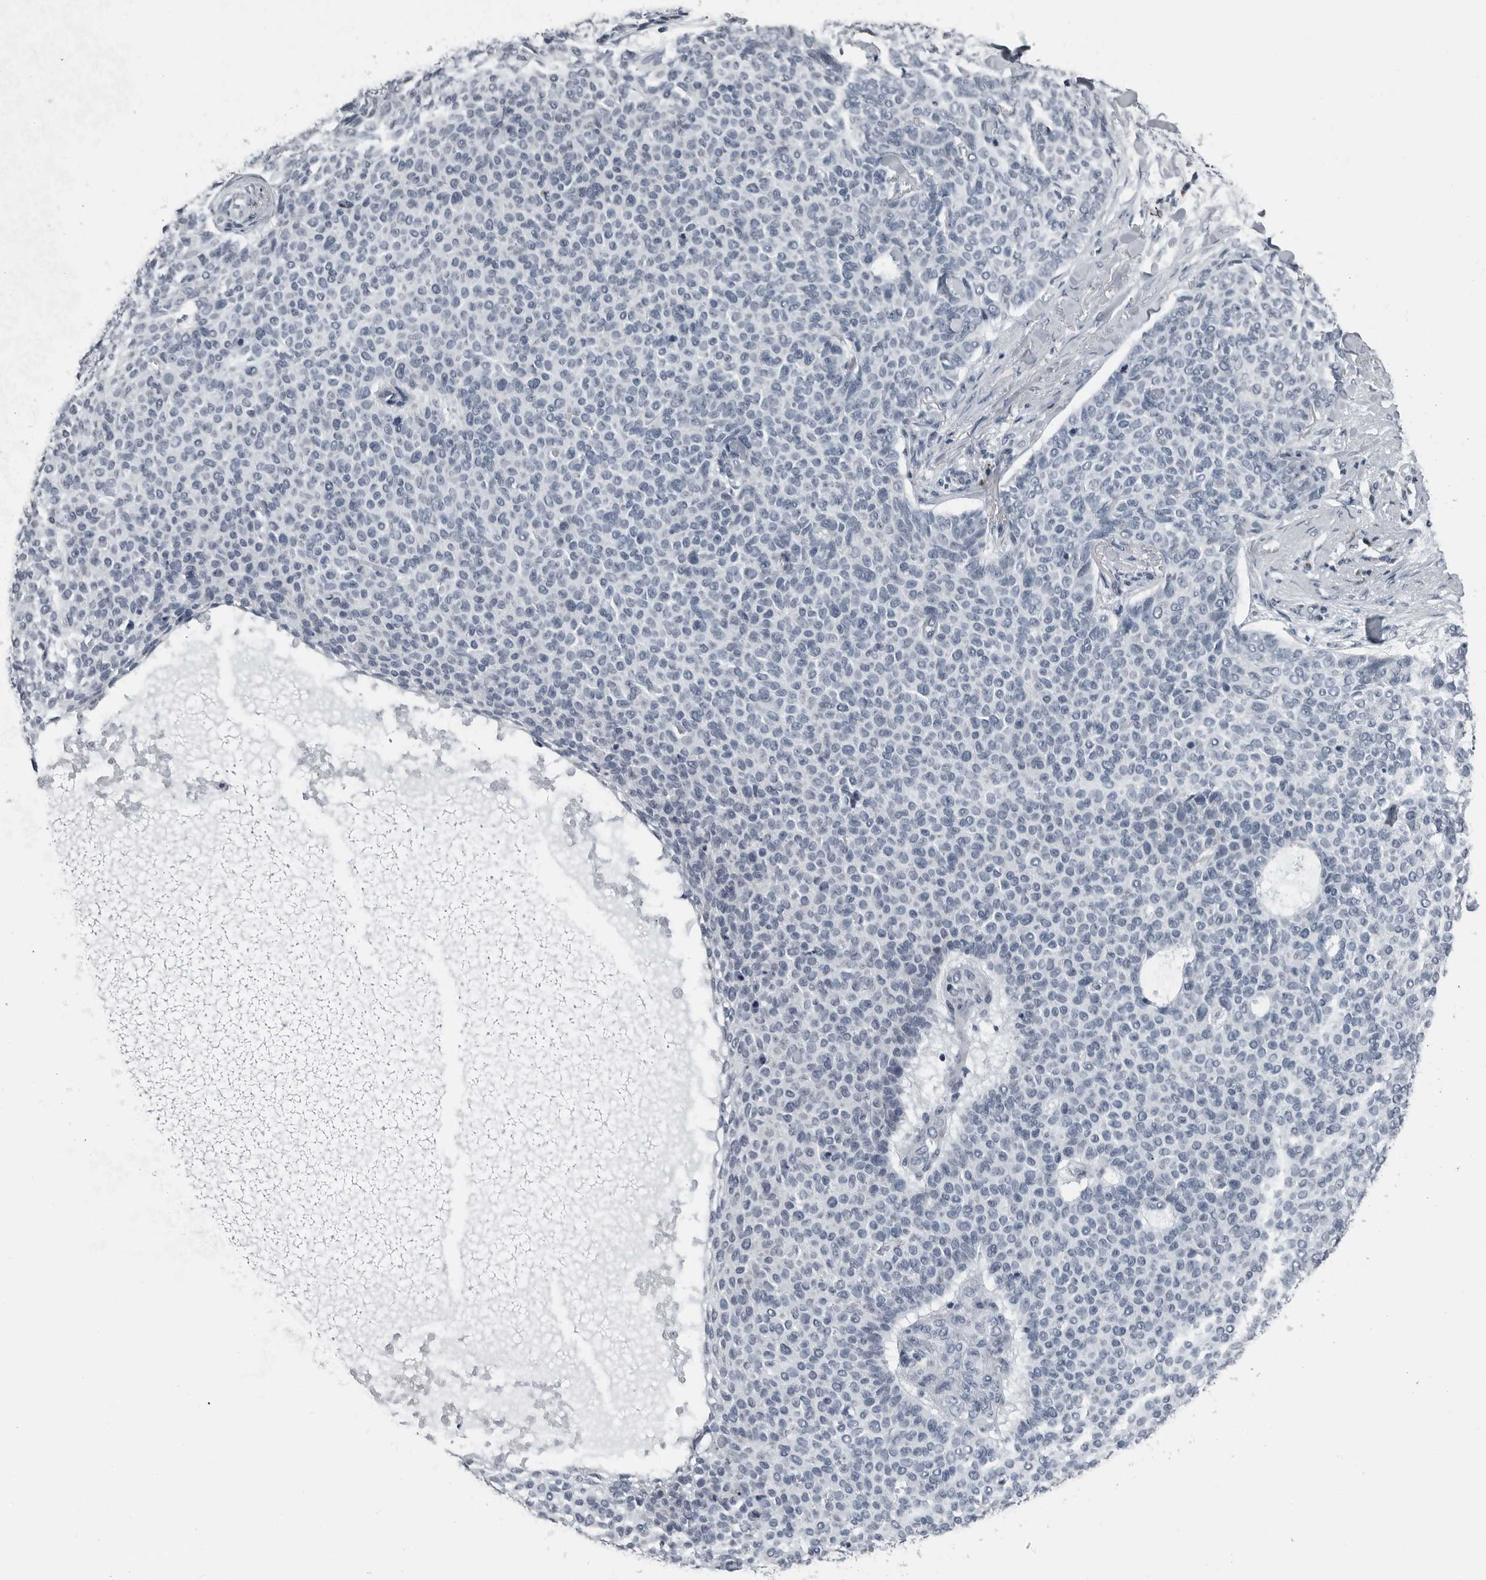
{"staining": {"intensity": "negative", "quantity": "none", "location": "none"}, "tissue": "skin cancer", "cell_type": "Tumor cells", "image_type": "cancer", "snomed": [{"axis": "morphology", "description": "Normal tissue, NOS"}, {"axis": "morphology", "description": "Basal cell carcinoma"}, {"axis": "topography", "description": "Skin"}], "caption": "A high-resolution photomicrograph shows immunohistochemistry (IHC) staining of skin cancer (basal cell carcinoma), which exhibits no significant positivity in tumor cells.", "gene": "PDCD11", "patient": {"sex": "male", "age": 50}}